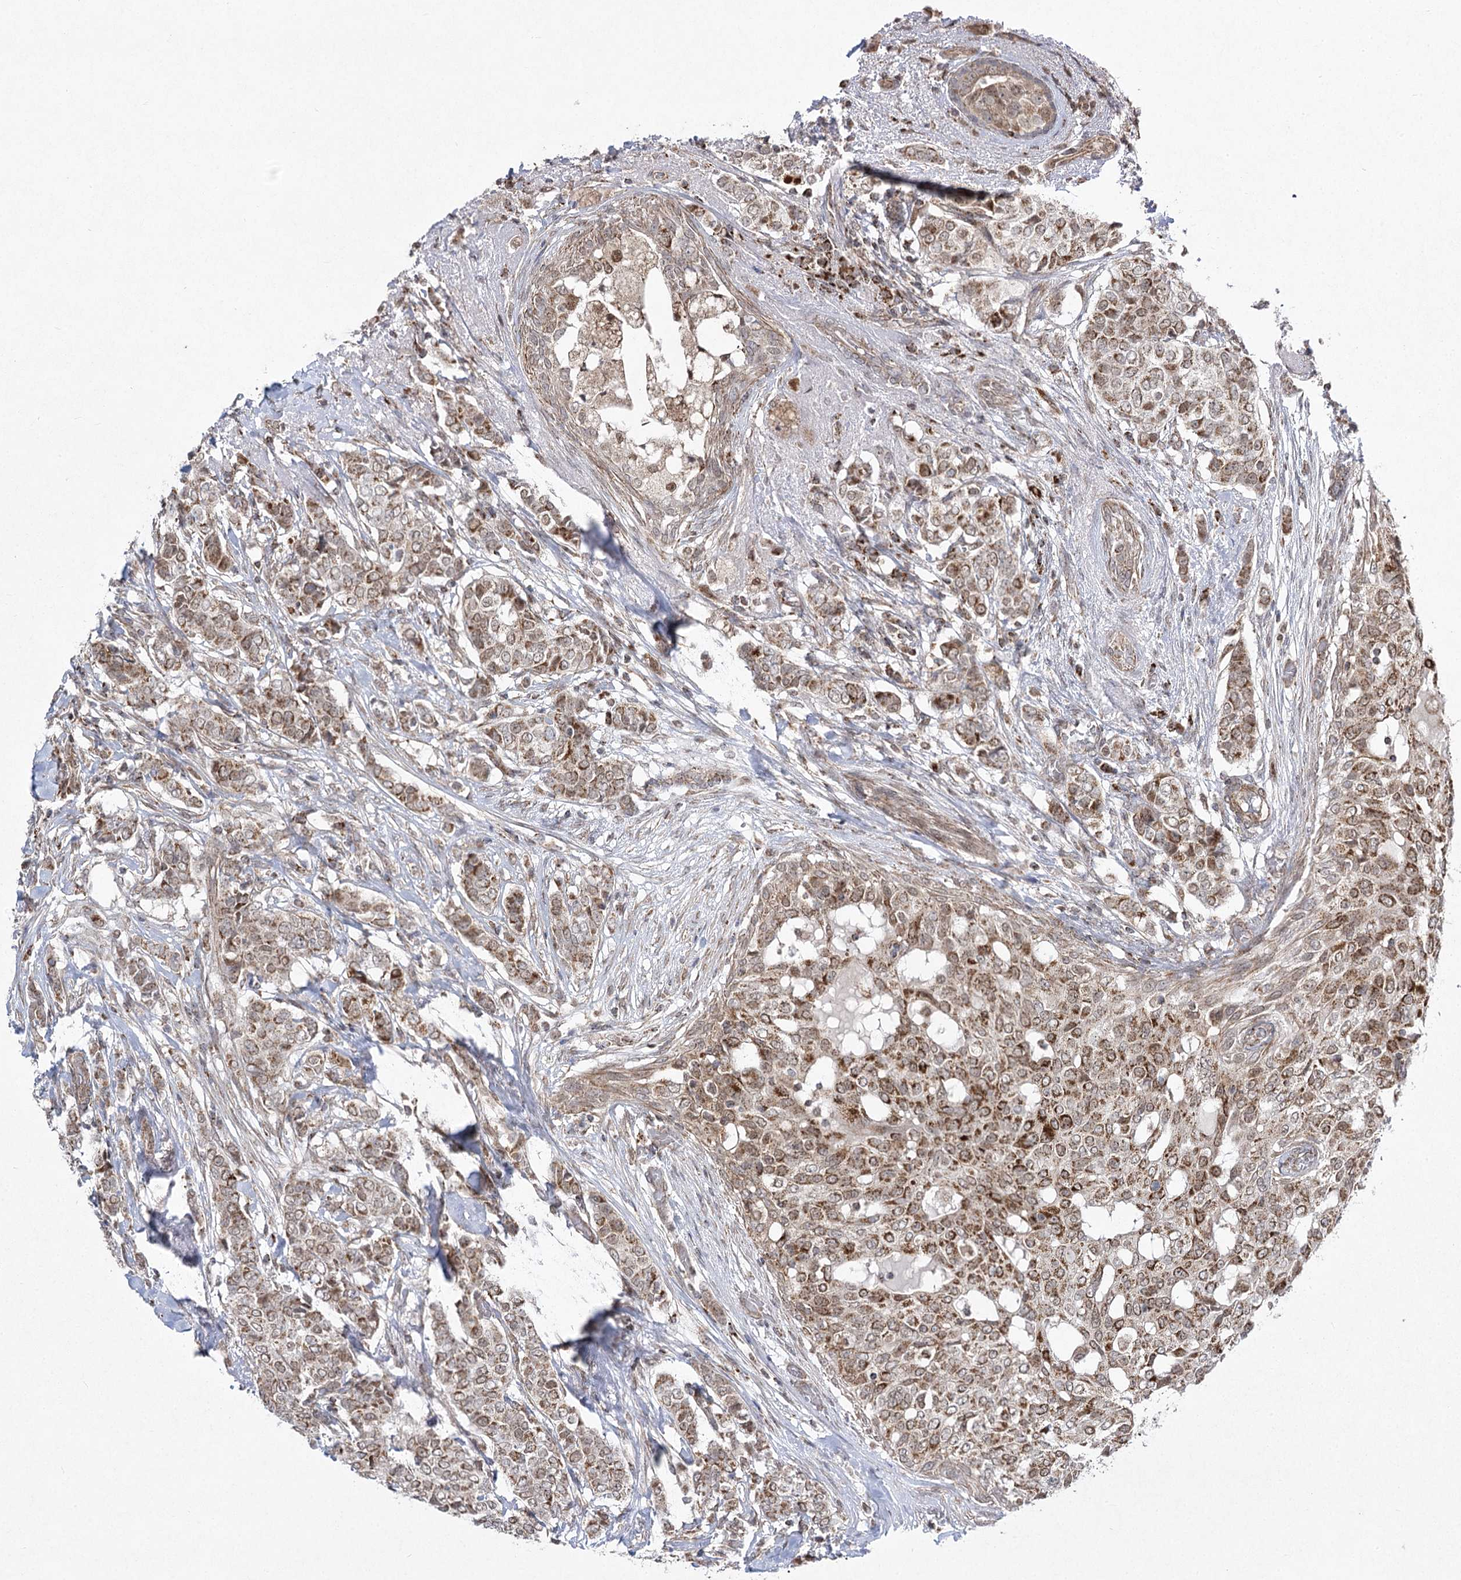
{"staining": {"intensity": "strong", "quantity": ">75%", "location": "cytoplasmic/membranous"}, "tissue": "breast cancer", "cell_type": "Tumor cells", "image_type": "cancer", "snomed": [{"axis": "morphology", "description": "Lobular carcinoma"}, {"axis": "topography", "description": "Breast"}], "caption": "Immunohistochemical staining of breast lobular carcinoma displays strong cytoplasmic/membranous protein expression in about >75% of tumor cells.", "gene": "SLC4A1AP", "patient": {"sex": "female", "age": 51}}